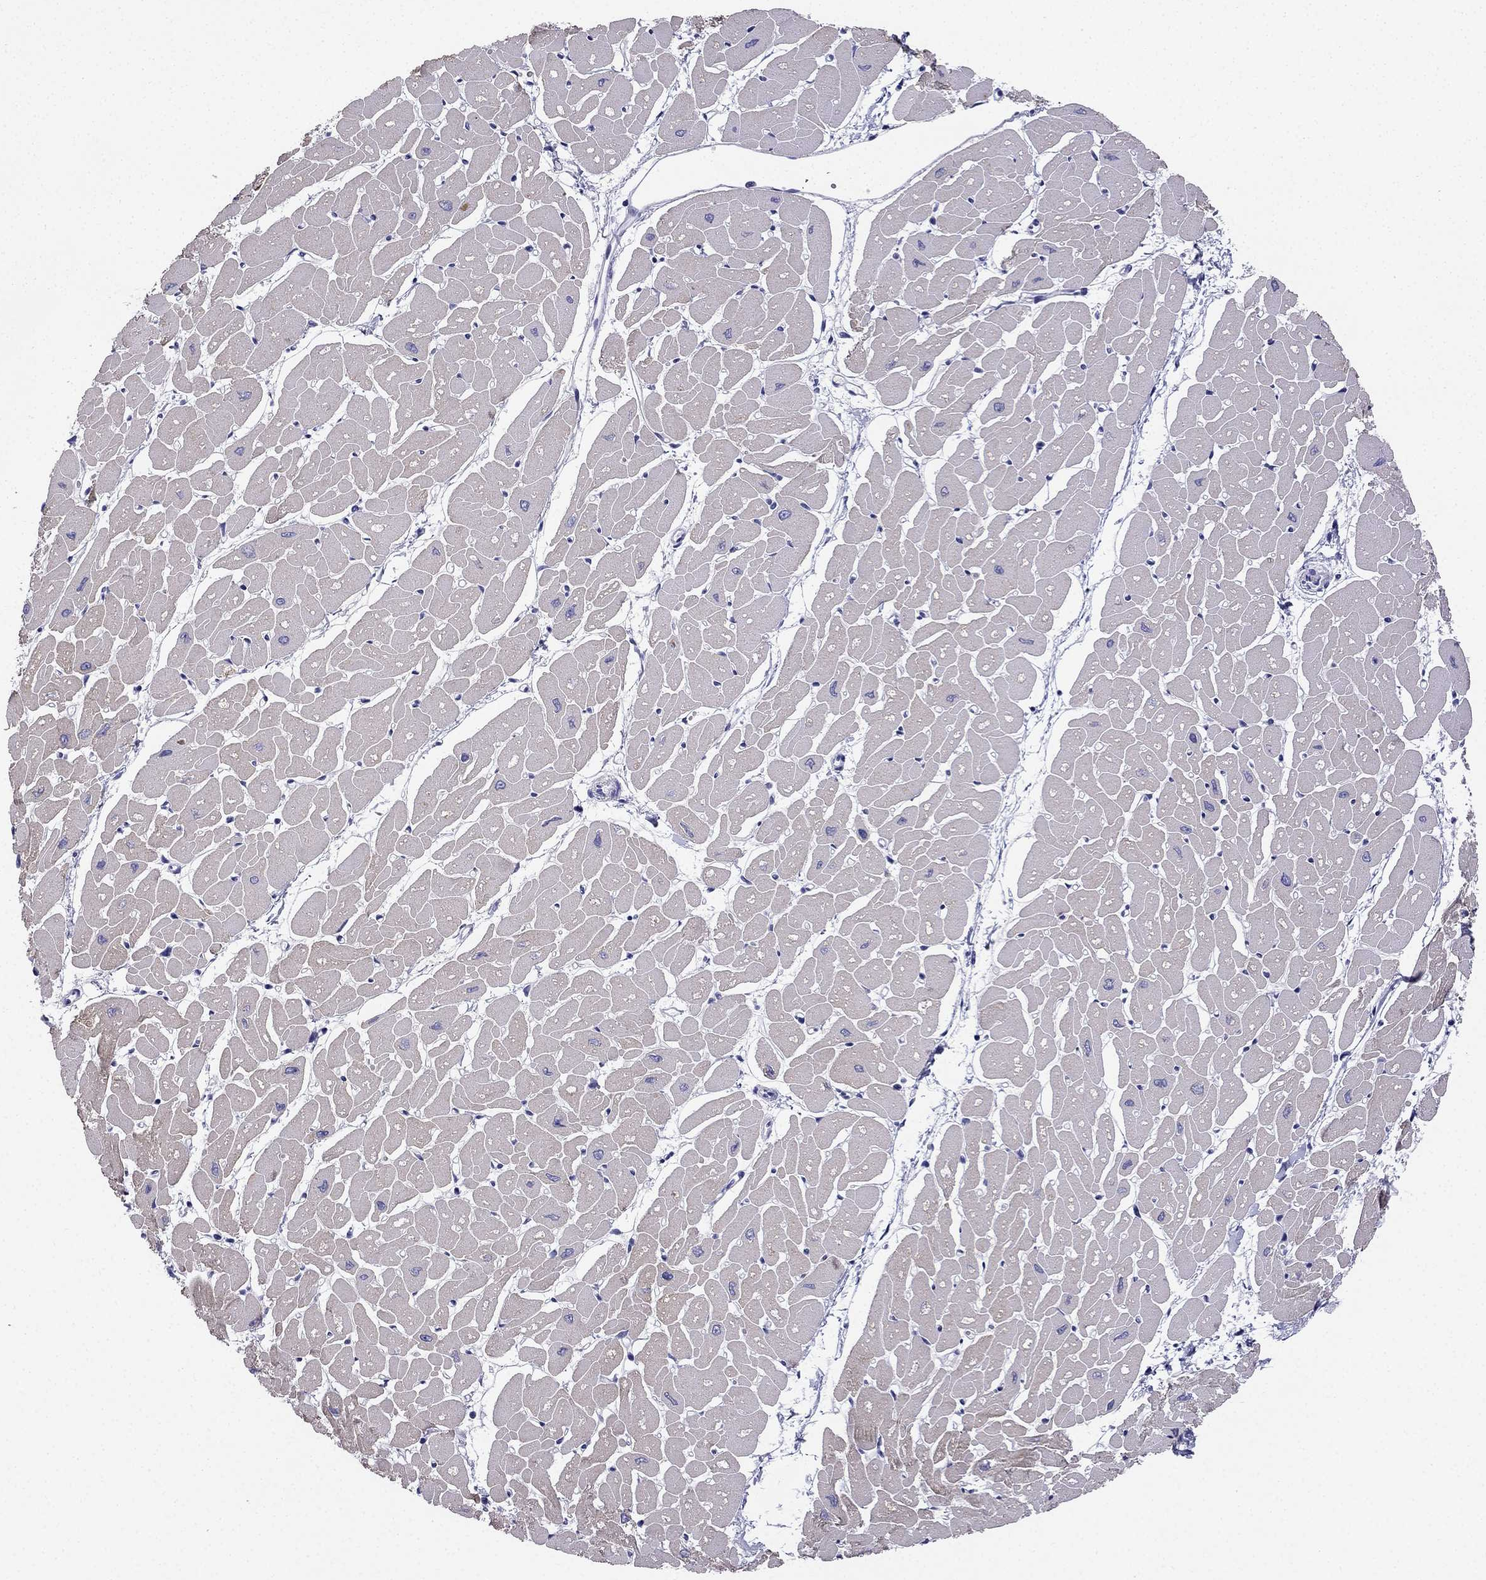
{"staining": {"intensity": "moderate", "quantity": "<25%", "location": "cytoplasmic/membranous"}, "tissue": "heart muscle", "cell_type": "Cardiomyocytes", "image_type": "normal", "snomed": [{"axis": "morphology", "description": "Normal tissue, NOS"}, {"axis": "topography", "description": "Heart"}], "caption": "Immunohistochemical staining of unremarkable human heart muscle shows moderate cytoplasmic/membranous protein expression in approximately <25% of cardiomyocytes. (Brightfield microscopy of DAB IHC at high magnification).", "gene": "NPTX1", "patient": {"sex": "male", "age": 57}}